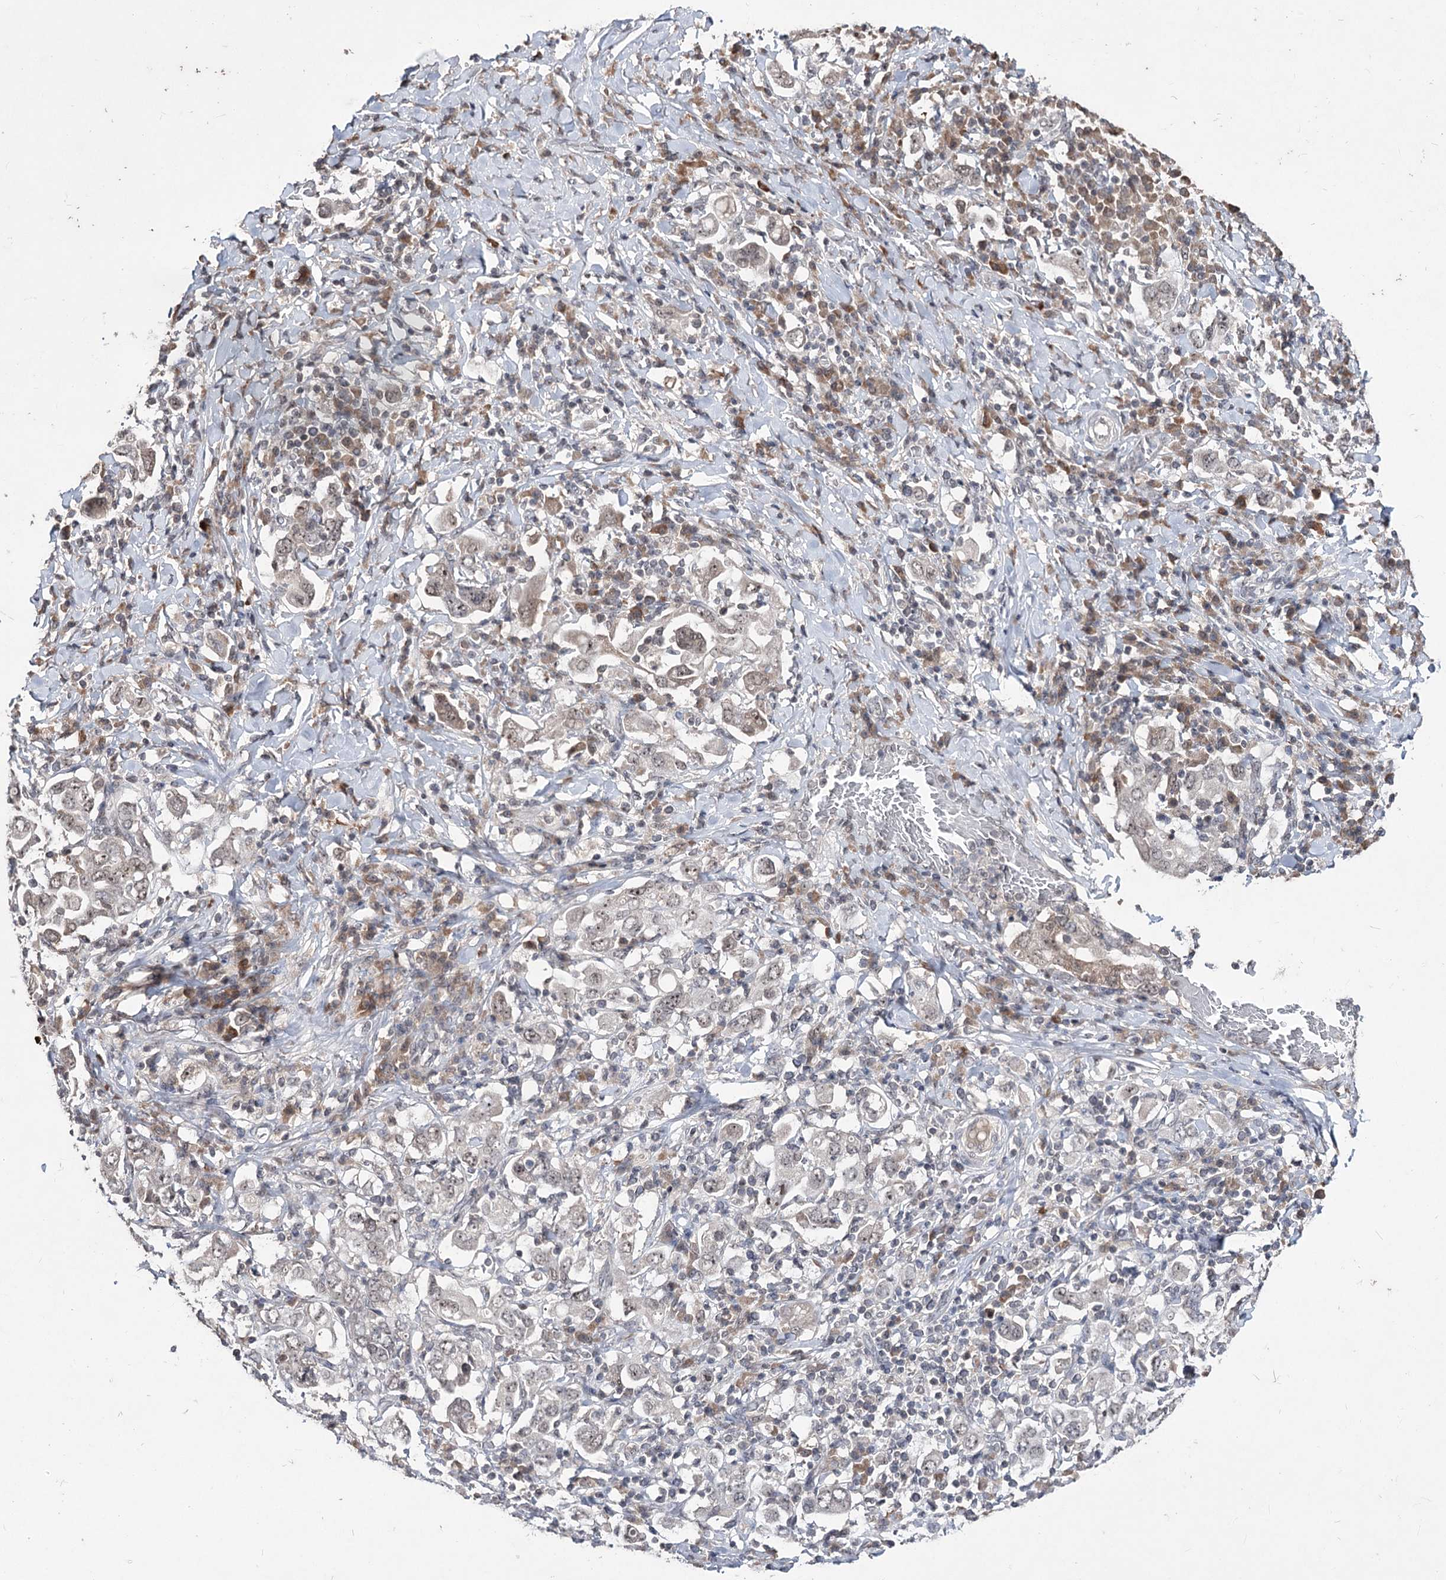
{"staining": {"intensity": "weak", "quantity": "<25%", "location": "nuclear"}, "tissue": "stomach cancer", "cell_type": "Tumor cells", "image_type": "cancer", "snomed": [{"axis": "morphology", "description": "Adenocarcinoma, NOS"}, {"axis": "topography", "description": "Stomach, upper"}], "caption": "An immunohistochemistry micrograph of stomach cancer is shown. There is no staining in tumor cells of stomach cancer. (DAB (3,3'-diaminobenzidine) immunohistochemistry (IHC) with hematoxylin counter stain).", "gene": "VGLL4", "patient": {"sex": "male", "age": 62}}